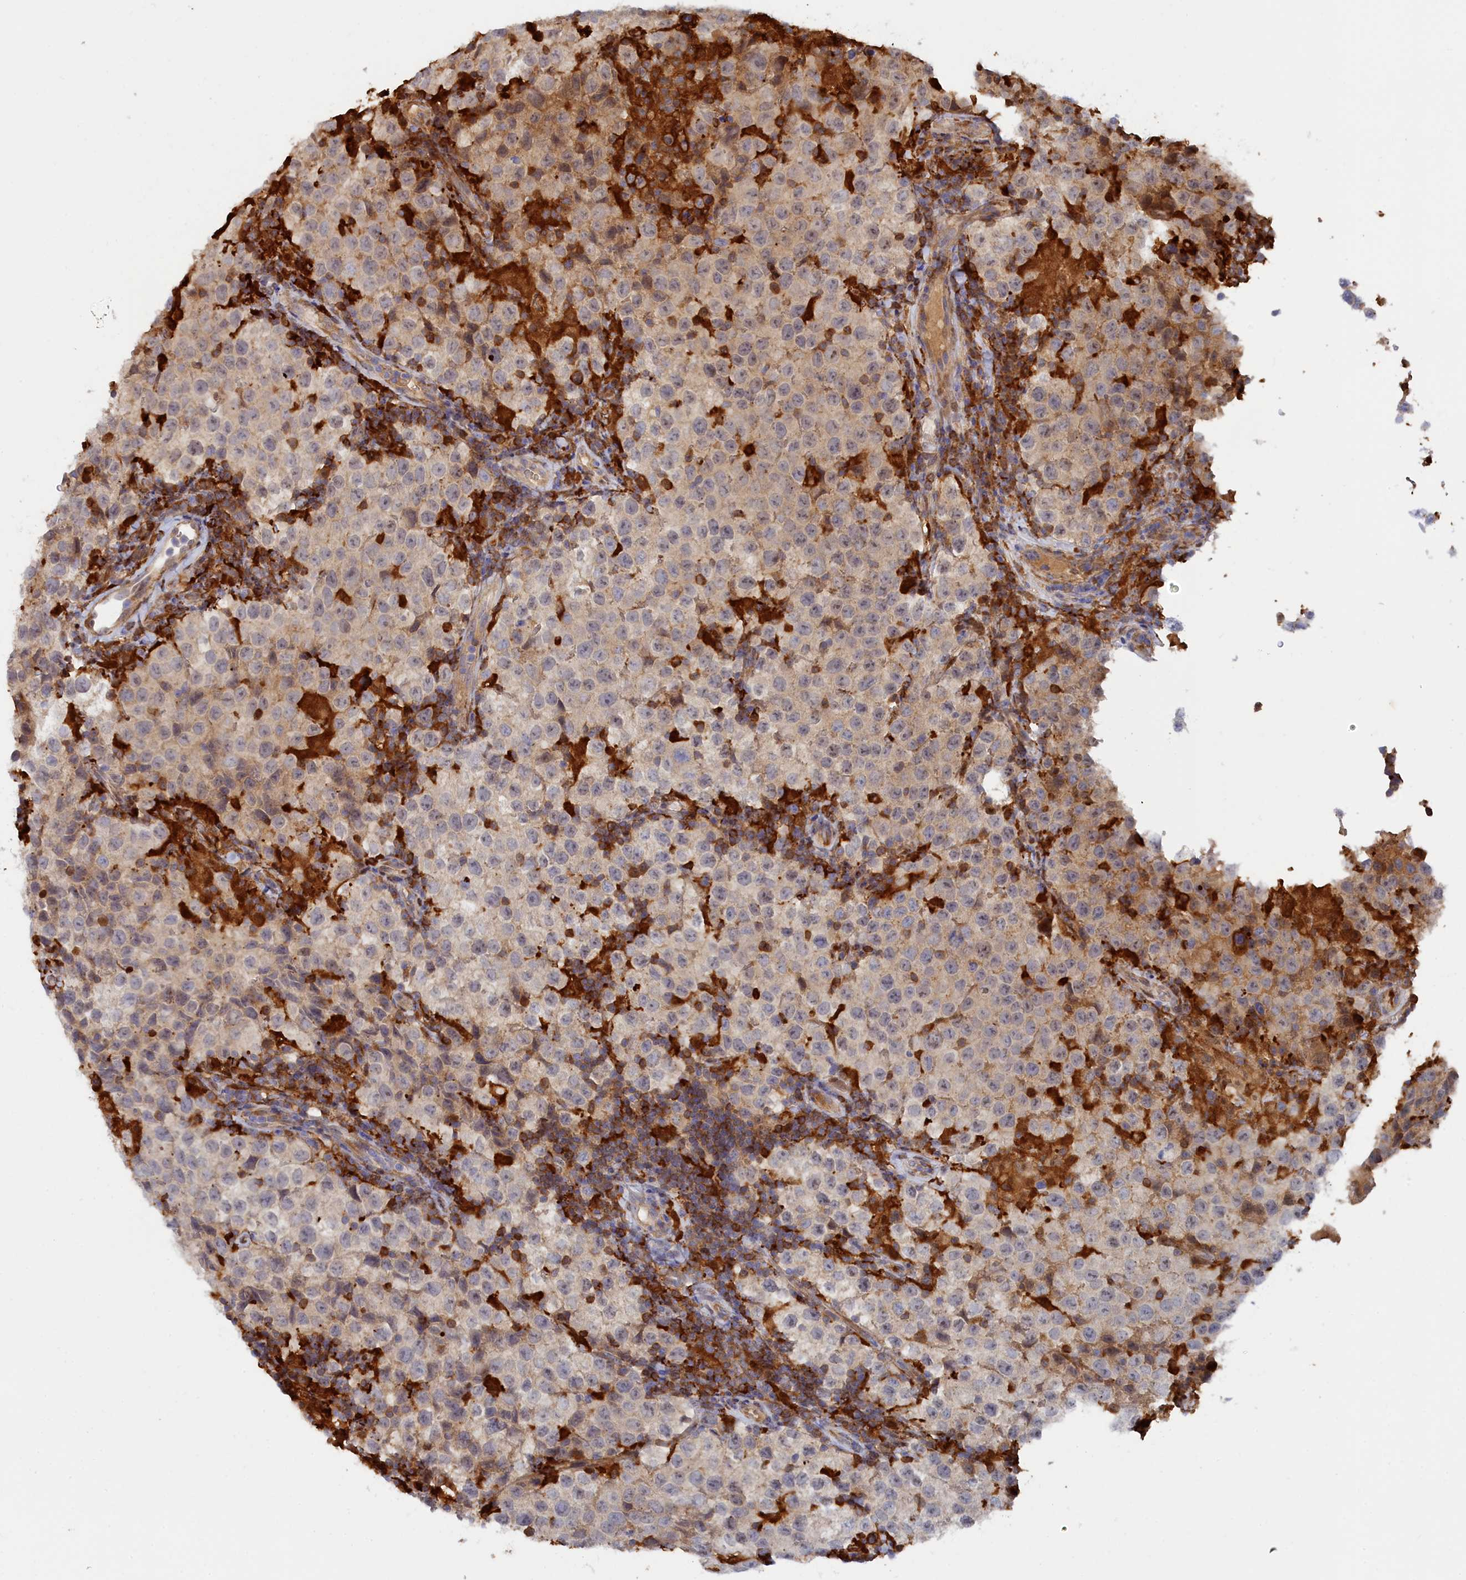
{"staining": {"intensity": "weak", "quantity": "25%-75%", "location": "cytoplasmic/membranous"}, "tissue": "testis cancer", "cell_type": "Tumor cells", "image_type": "cancer", "snomed": [{"axis": "morphology", "description": "Seminoma, NOS"}, {"axis": "morphology", "description": "Carcinoma, Embryonal, NOS"}, {"axis": "topography", "description": "Testis"}], "caption": "Immunohistochemical staining of human seminoma (testis) reveals low levels of weak cytoplasmic/membranous positivity in about 25%-75% of tumor cells. The staining is performed using DAB (3,3'-diaminobenzidine) brown chromogen to label protein expression. The nuclei are counter-stained blue using hematoxylin.", "gene": "SPATA5L1", "patient": {"sex": "male", "age": 41}}